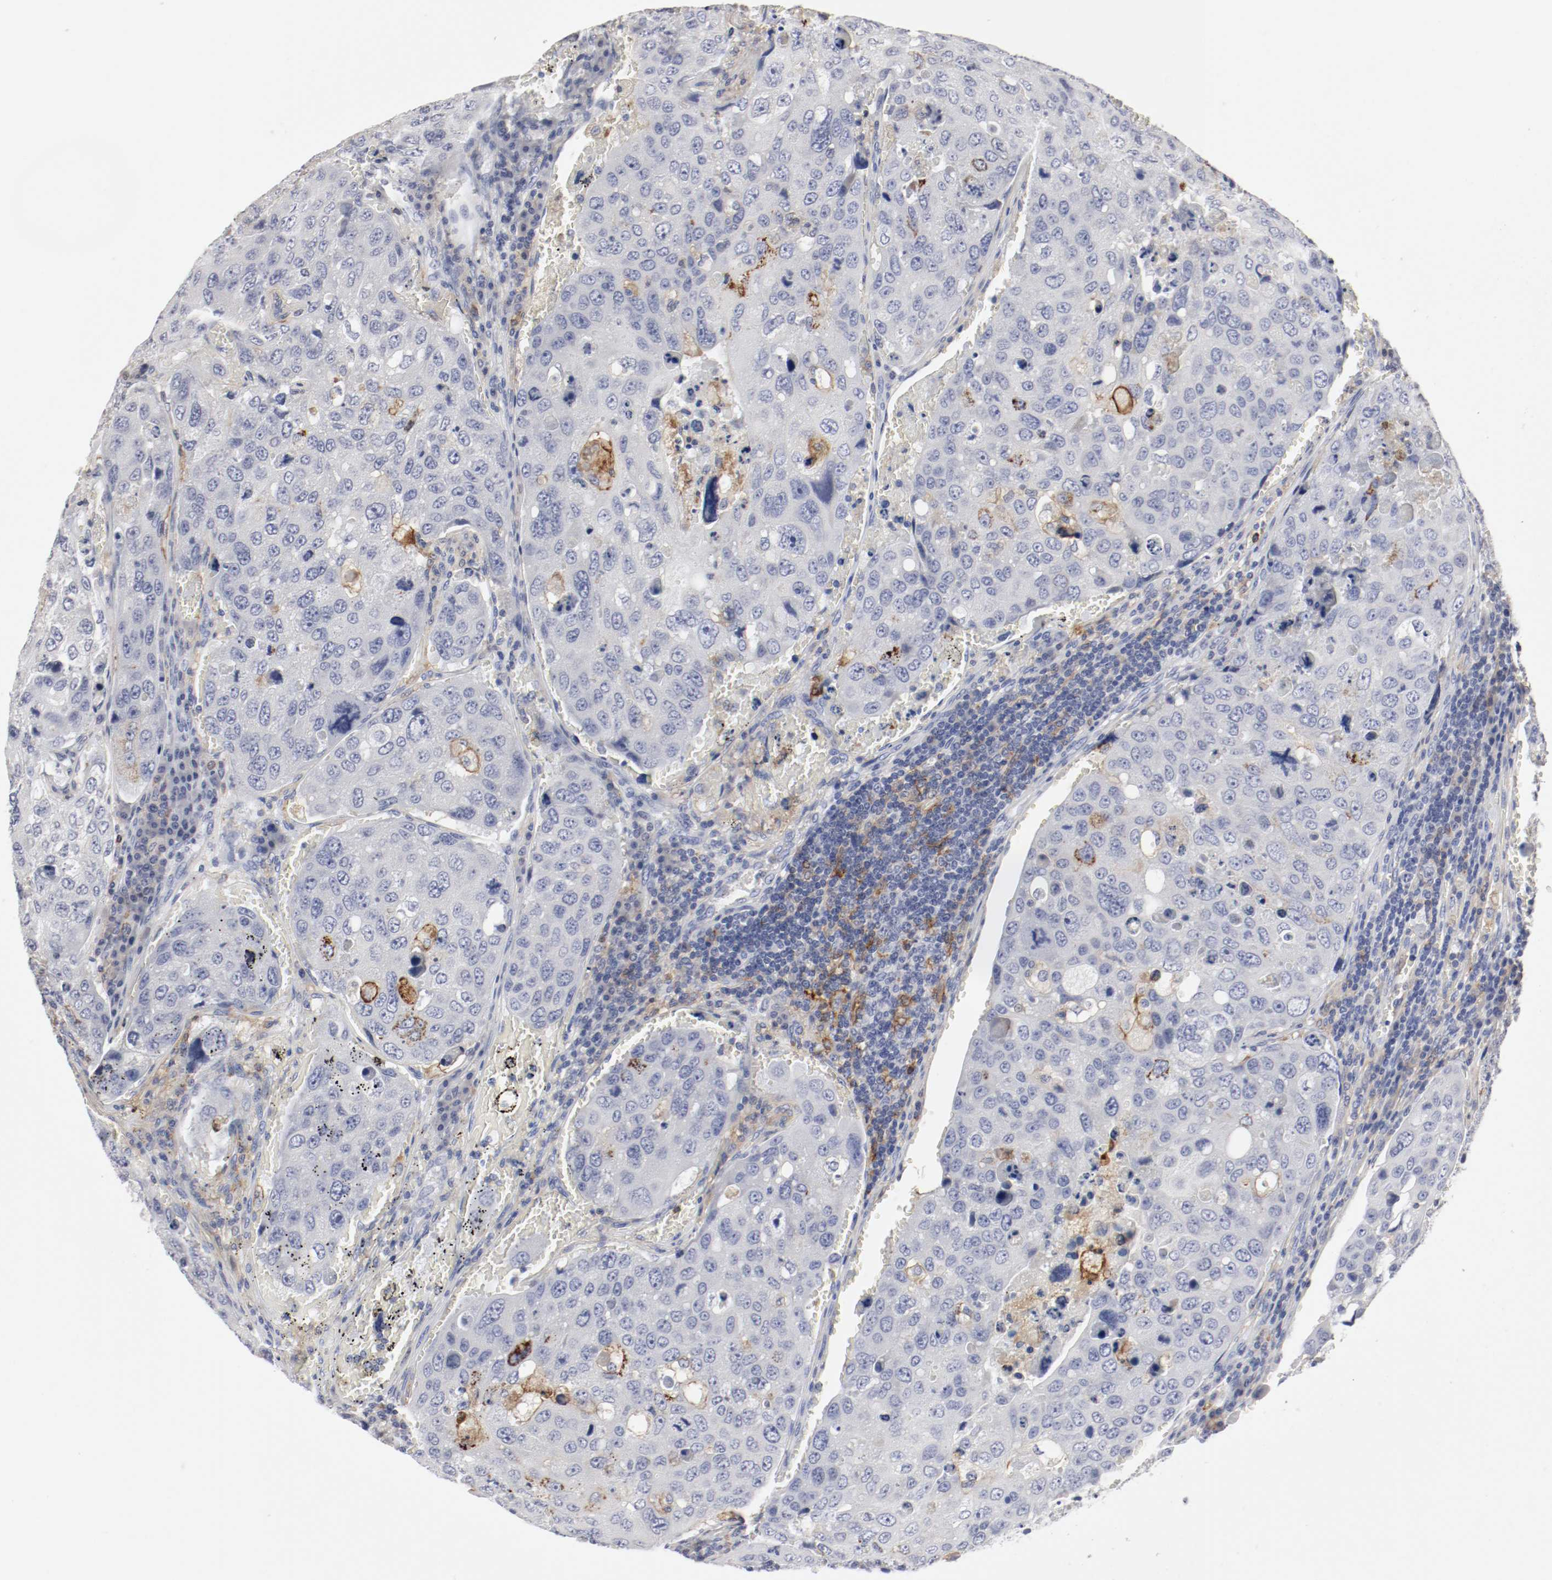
{"staining": {"intensity": "moderate", "quantity": "<25%", "location": "cytoplasmic/membranous"}, "tissue": "urothelial cancer", "cell_type": "Tumor cells", "image_type": "cancer", "snomed": [{"axis": "morphology", "description": "Urothelial carcinoma, High grade"}, {"axis": "topography", "description": "Lymph node"}, {"axis": "topography", "description": "Urinary bladder"}], "caption": "This photomicrograph exhibits immunohistochemistry (IHC) staining of human high-grade urothelial carcinoma, with low moderate cytoplasmic/membranous staining in about <25% of tumor cells.", "gene": "ITGAX", "patient": {"sex": "male", "age": 51}}